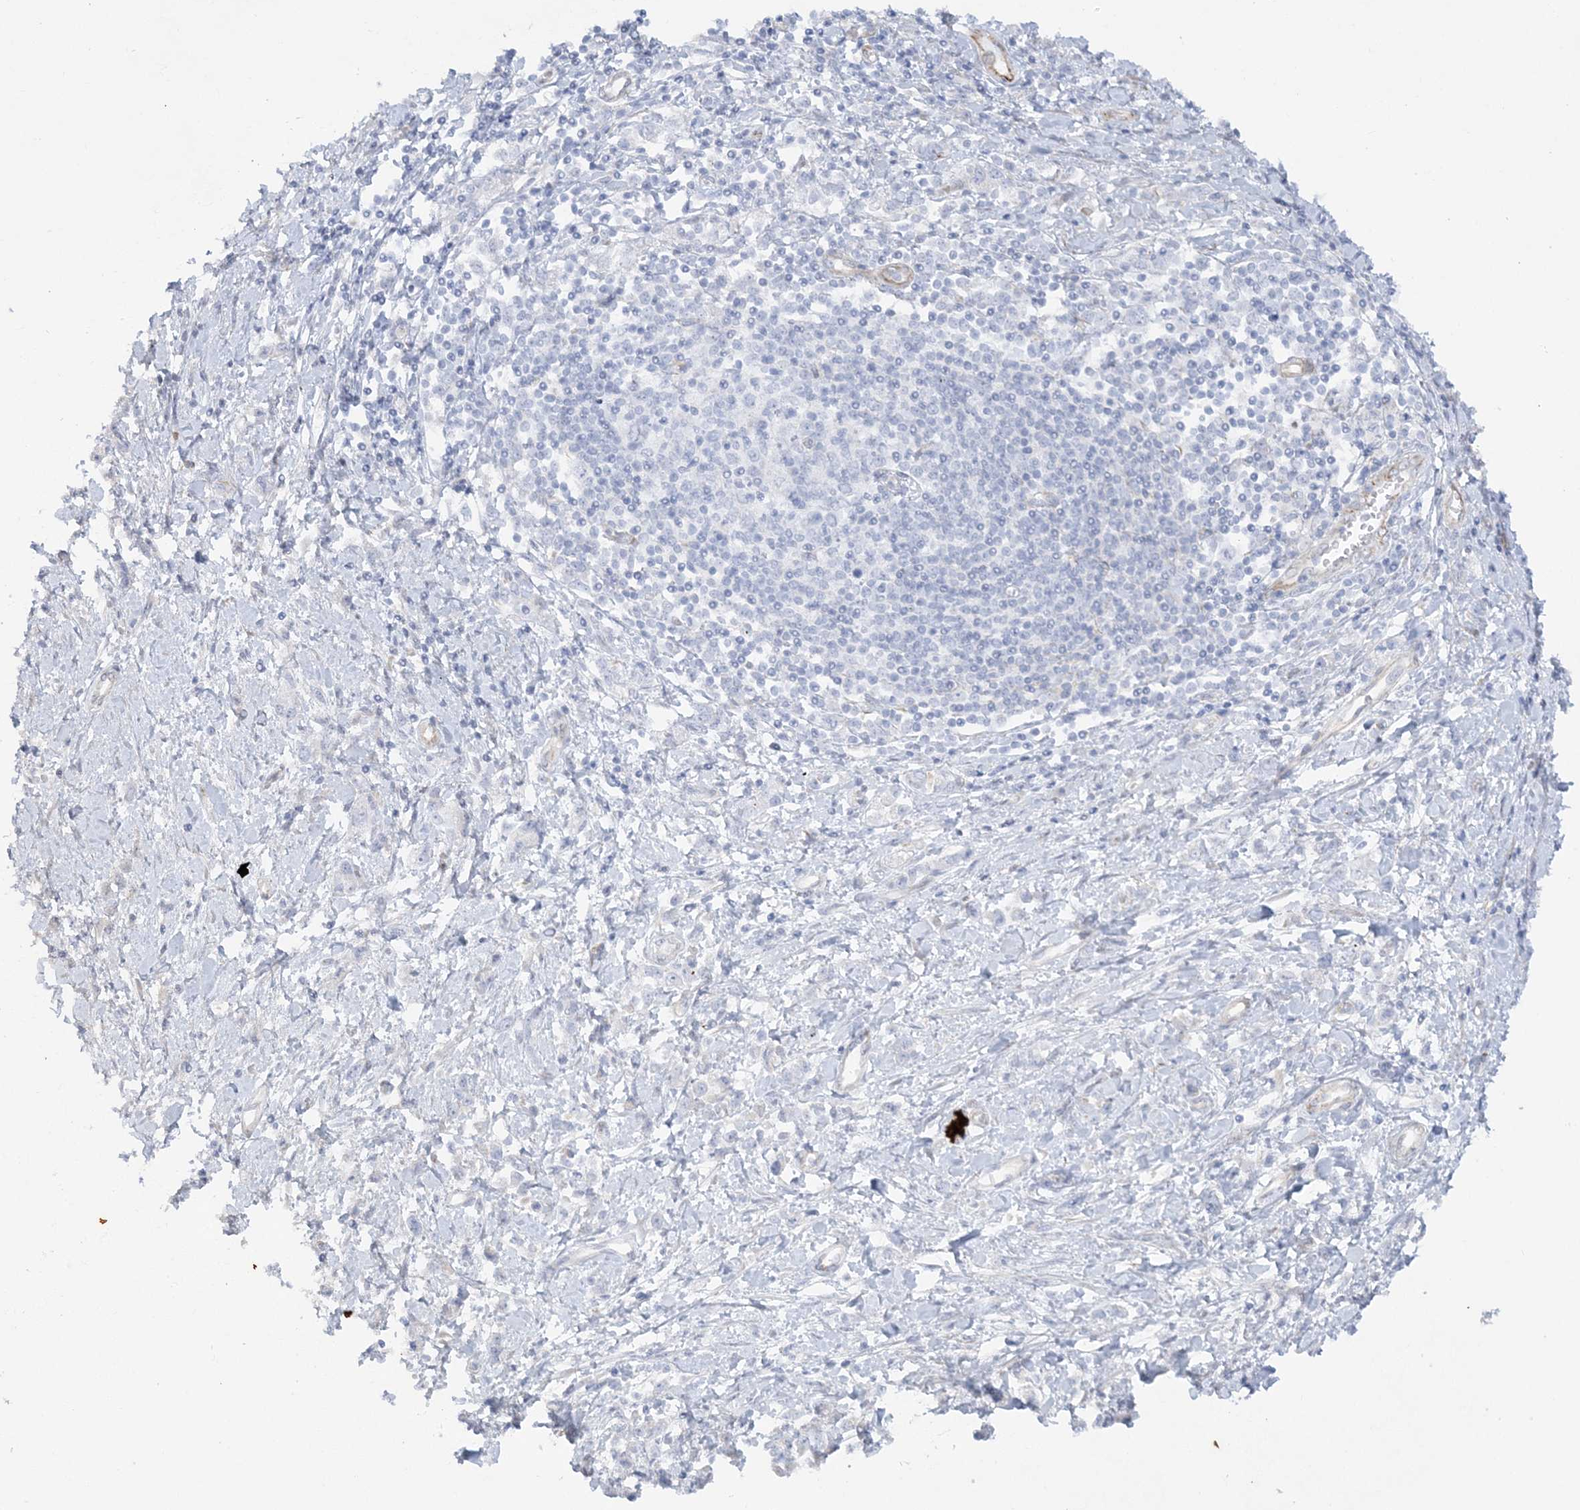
{"staining": {"intensity": "negative", "quantity": "none", "location": "none"}, "tissue": "stomach cancer", "cell_type": "Tumor cells", "image_type": "cancer", "snomed": [{"axis": "morphology", "description": "Adenocarcinoma, NOS"}, {"axis": "topography", "description": "Stomach"}], "caption": "Photomicrograph shows no significant protein positivity in tumor cells of stomach cancer (adenocarcinoma). Brightfield microscopy of IHC stained with DAB (3,3'-diaminobenzidine) (brown) and hematoxylin (blue), captured at high magnification.", "gene": "SCLT1", "patient": {"sex": "female", "age": 76}}